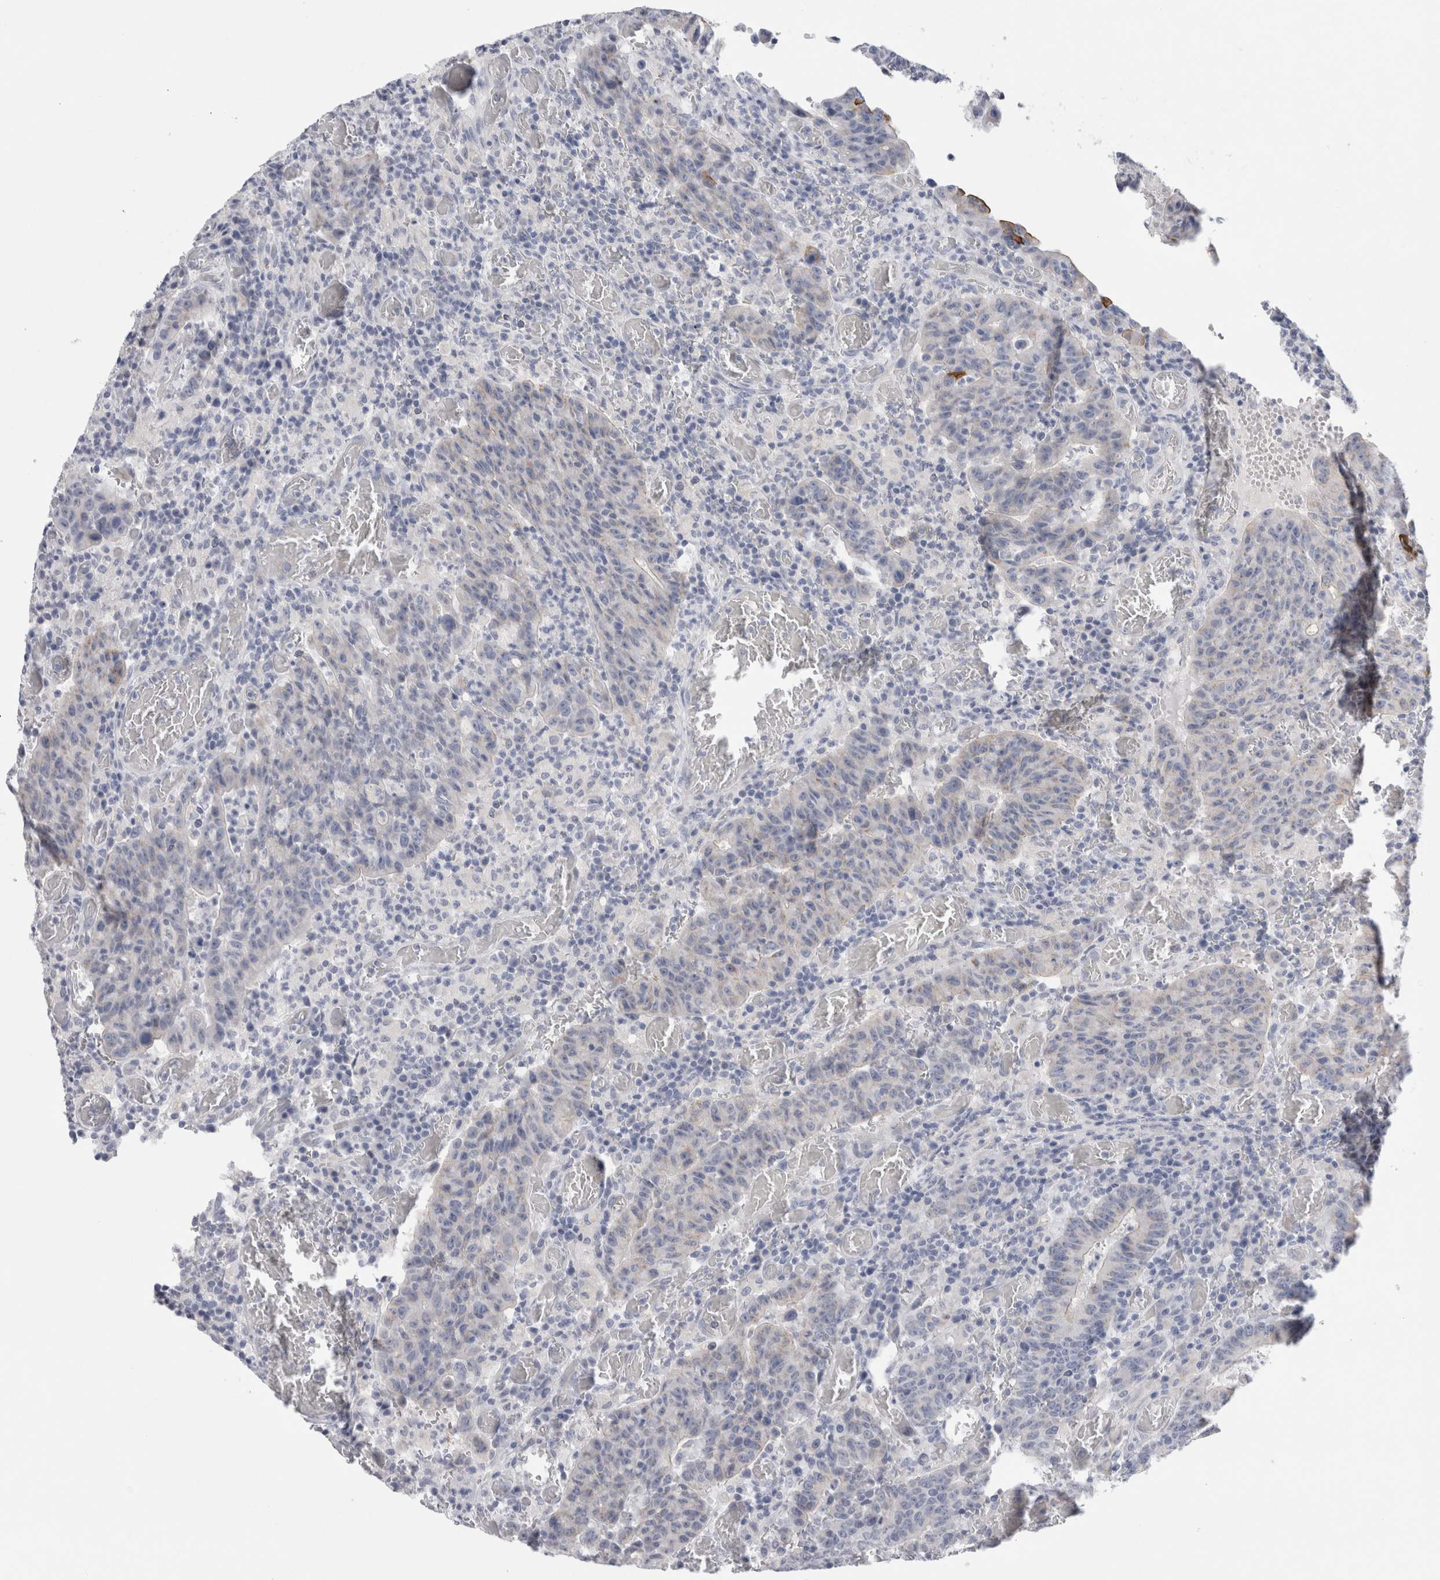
{"staining": {"intensity": "strong", "quantity": "<25%", "location": "cytoplasmic/membranous"}, "tissue": "colorectal cancer", "cell_type": "Tumor cells", "image_type": "cancer", "snomed": [{"axis": "morphology", "description": "Adenocarcinoma, NOS"}, {"axis": "topography", "description": "Colon"}], "caption": "About <25% of tumor cells in colorectal cancer (adenocarcinoma) demonstrate strong cytoplasmic/membranous protein staining as visualized by brown immunohistochemical staining.", "gene": "GAA", "patient": {"sex": "female", "age": 75}}